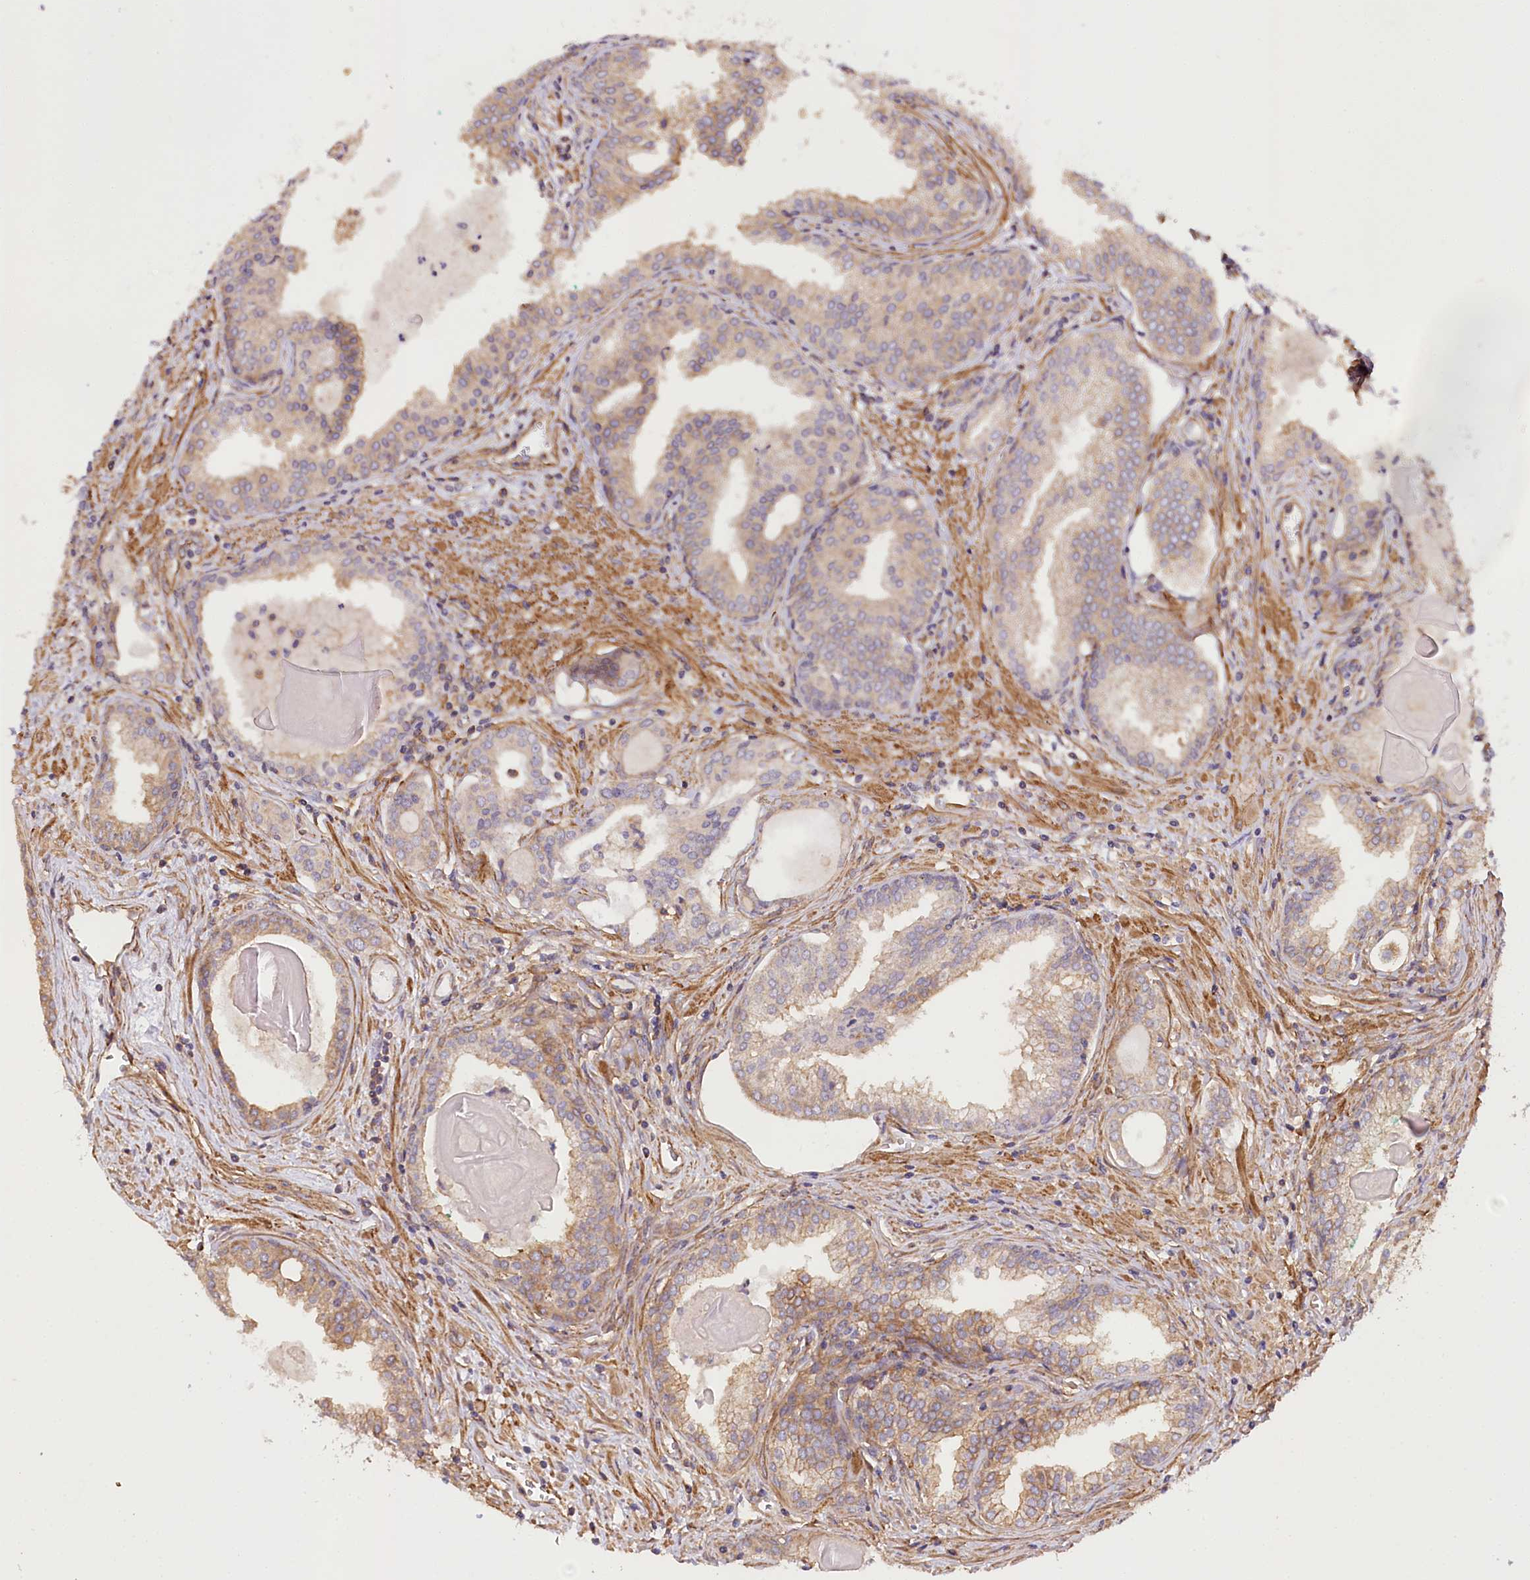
{"staining": {"intensity": "weak", "quantity": ">75%", "location": "cytoplasmic/membranous"}, "tissue": "prostate cancer", "cell_type": "Tumor cells", "image_type": "cancer", "snomed": [{"axis": "morphology", "description": "Adenocarcinoma, High grade"}, {"axis": "topography", "description": "Prostate"}], "caption": "IHC micrograph of neoplastic tissue: prostate adenocarcinoma (high-grade) stained using immunohistochemistry (IHC) demonstrates low levels of weak protein expression localized specifically in the cytoplasmic/membranous of tumor cells, appearing as a cytoplasmic/membranous brown color.", "gene": "SYNPO2", "patient": {"sex": "male", "age": 68}}